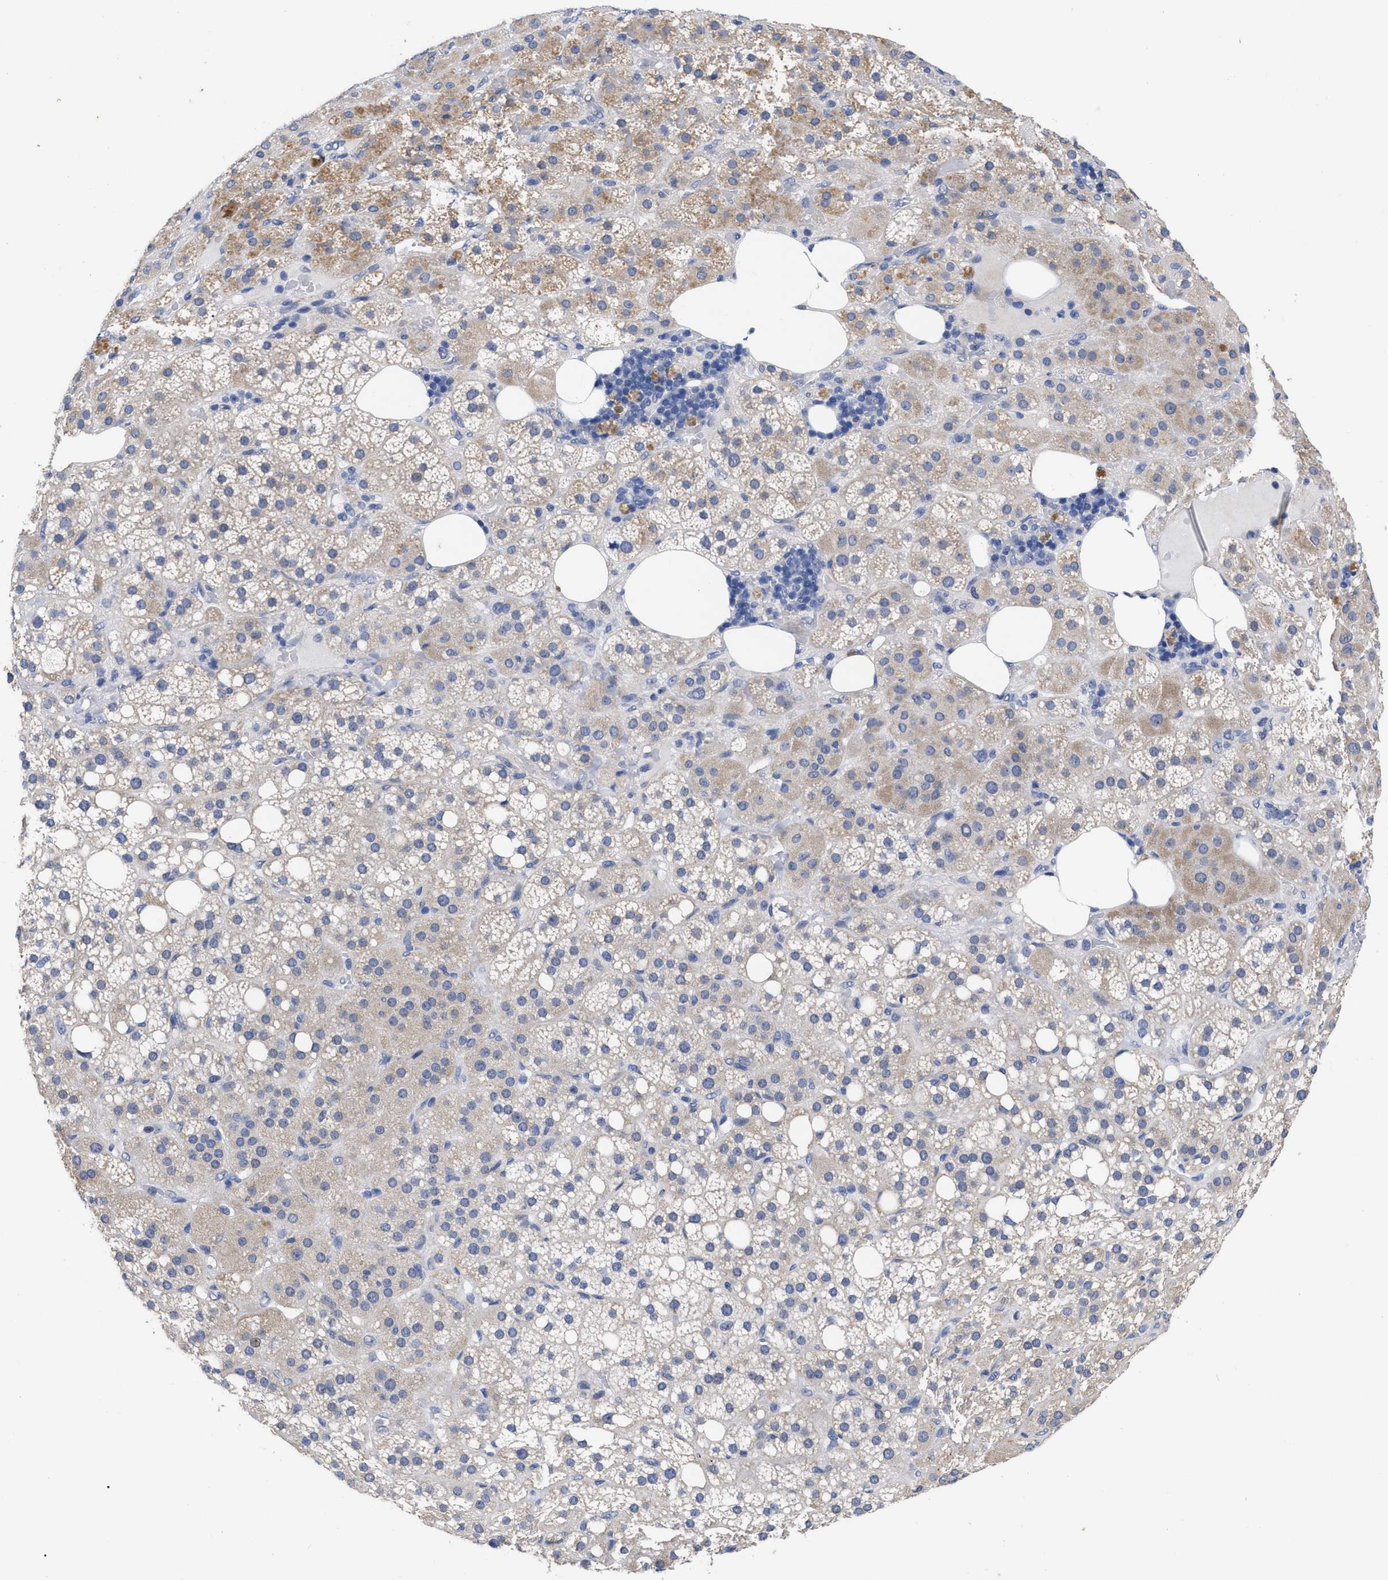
{"staining": {"intensity": "moderate", "quantity": "25%-75%", "location": "cytoplasmic/membranous"}, "tissue": "adrenal gland", "cell_type": "Glandular cells", "image_type": "normal", "snomed": [{"axis": "morphology", "description": "Normal tissue, NOS"}, {"axis": "topography", "description": "Adrenal gland"}], "caption": "IHC (DAB (3,3'-diaminobenzidine)) staining of benign human adrenal gland displays moderate cytoplasmic/membranous protein staining in approximately 25%-75% of glandular cells.", "gene": "CCN5", "patient": {"sex": "female", "age": 59}}